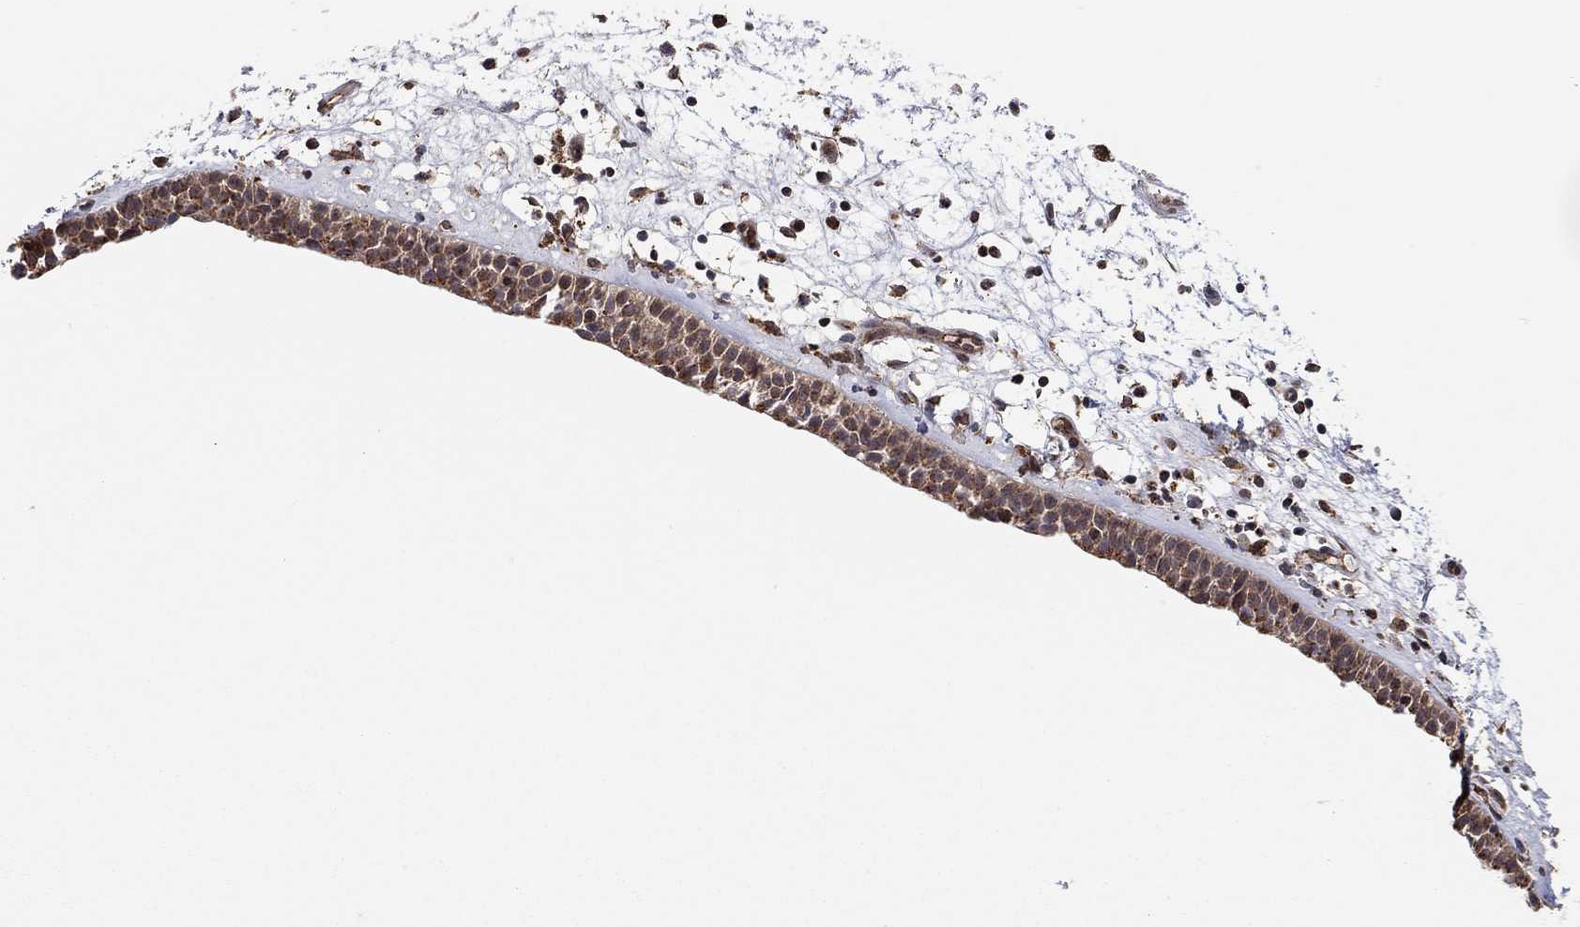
{"staining": {"intensity": "moderate", "quantity": "25%-75%", "location": "cytoplasmic/membranous,nuclear"}, "tissue": "nasopharynx", "cell_type": "Respiratory epithelial cells", "image_type": "normal", "snomed": [{"axis": "morphology", "description": "Normal tissue, NOS"}, {"axis": "morphology", "description": "Polyp, NOS"}, {"axis": "topography", "description": "Nasopharynx"}], "caption": "IHC photomicrograph of normal nasopharynx stained for a protein (brown), which reveals medium levels of moderate cytoplasmic/membranous,nuclear positivity in about 25%-75% of respiratory epithelial cells.", "gene": "TDP1", "patient": {"sex": "female", "age": 56}}